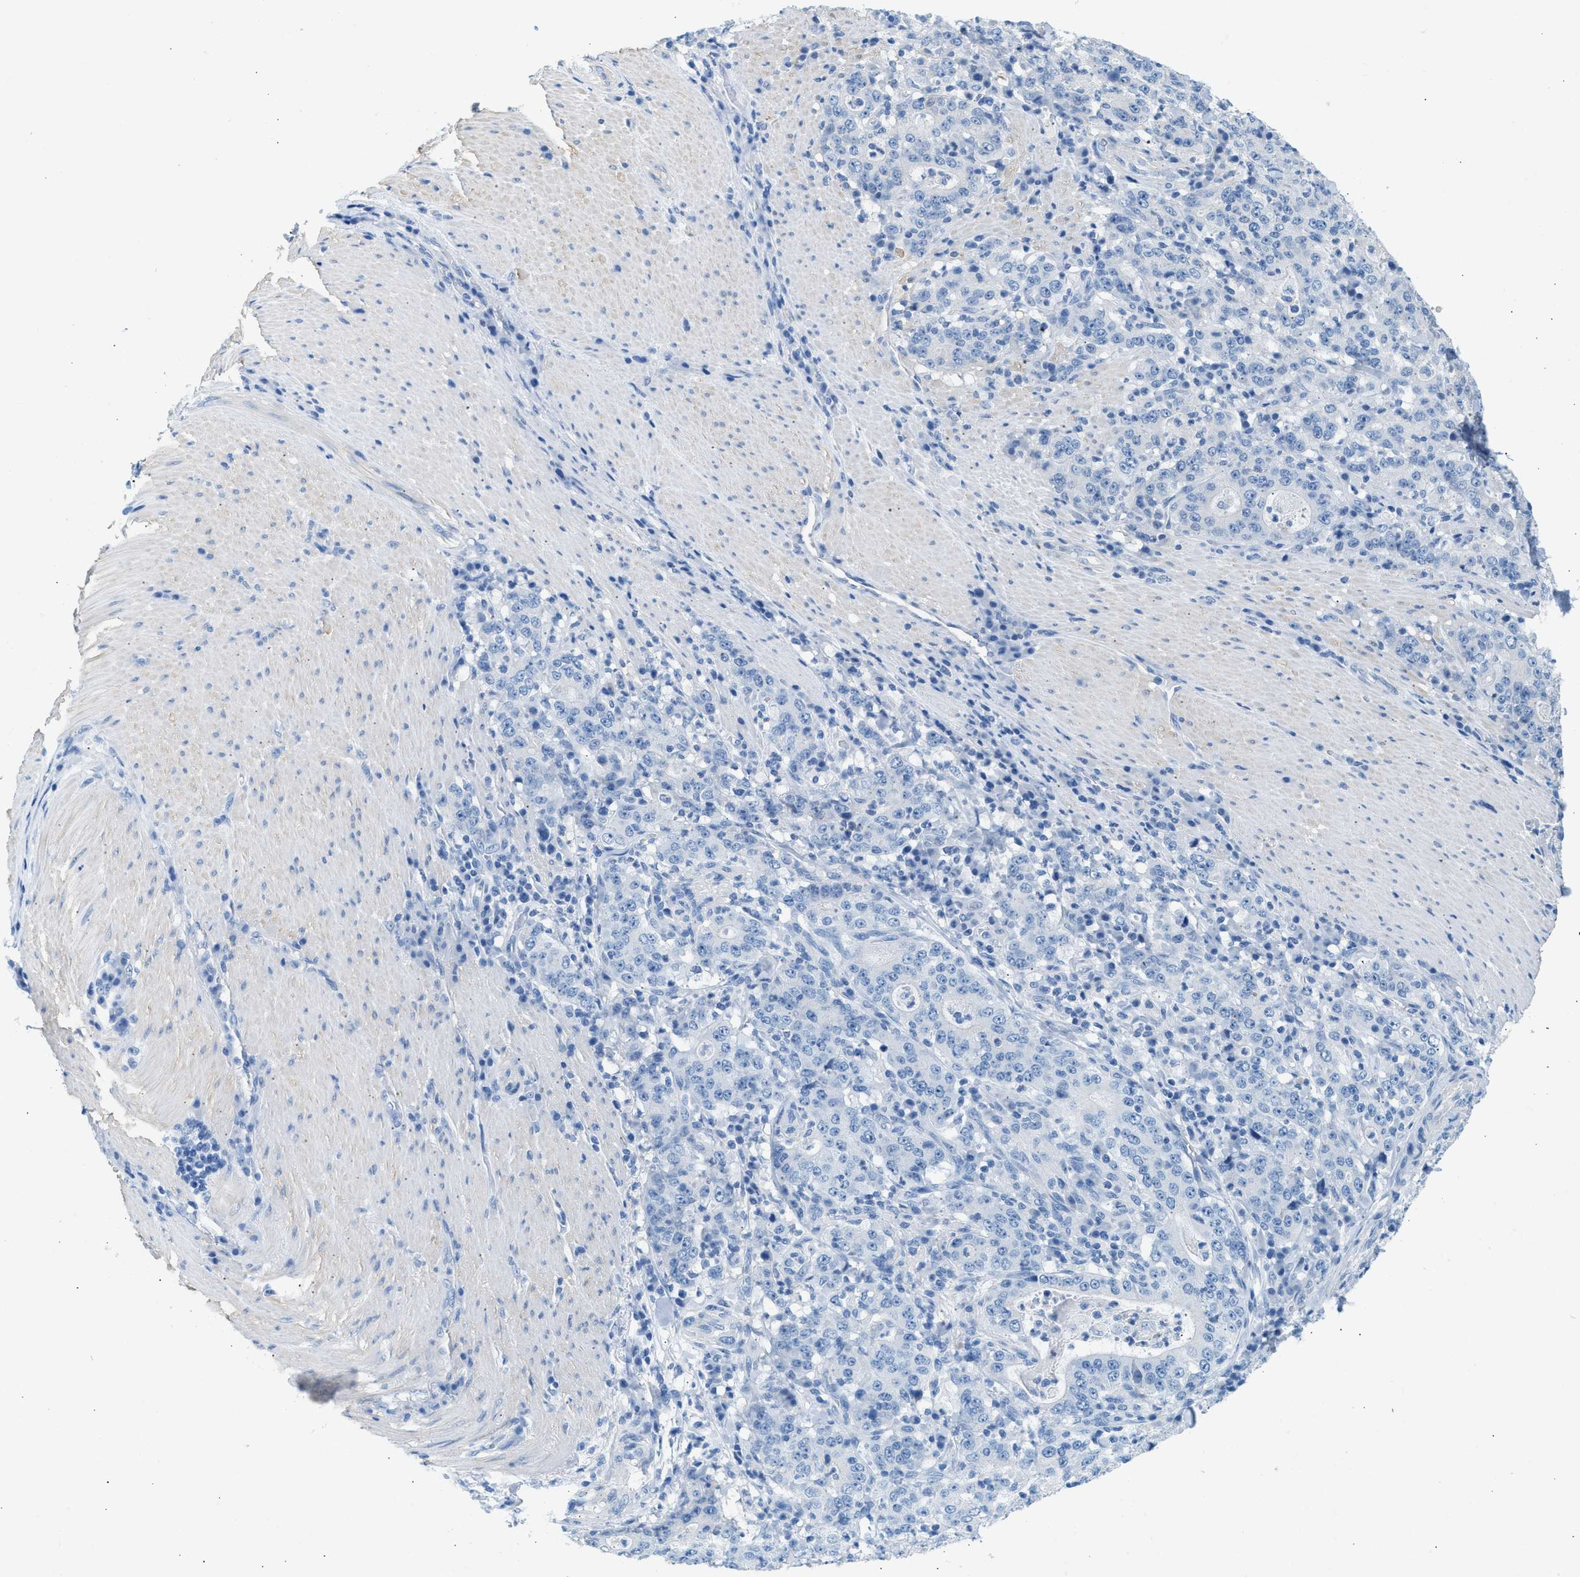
{"staining": {"intensity": "negative", "quantity": "none", "location": "none"}, "tissue": "stomach cancer", "cell_type": "Tumor cells", "image_type": "cancer", "snomed": [{"axis": "morphology", "description": "Normal tissue, NOS"}, {"axis": "morphology", "description": "Adenocarcinoma, NOS"}, {"axis": "topography", "description": "Stomach, upper"}, {"axis": "topography", "description": "Stomach"}], "caption": "Immunohistochemistry of human stomach cancer shows no staining in tumor cells.", "gene": "SPAM1", "patient": {"sex": "male", "age": 59}}